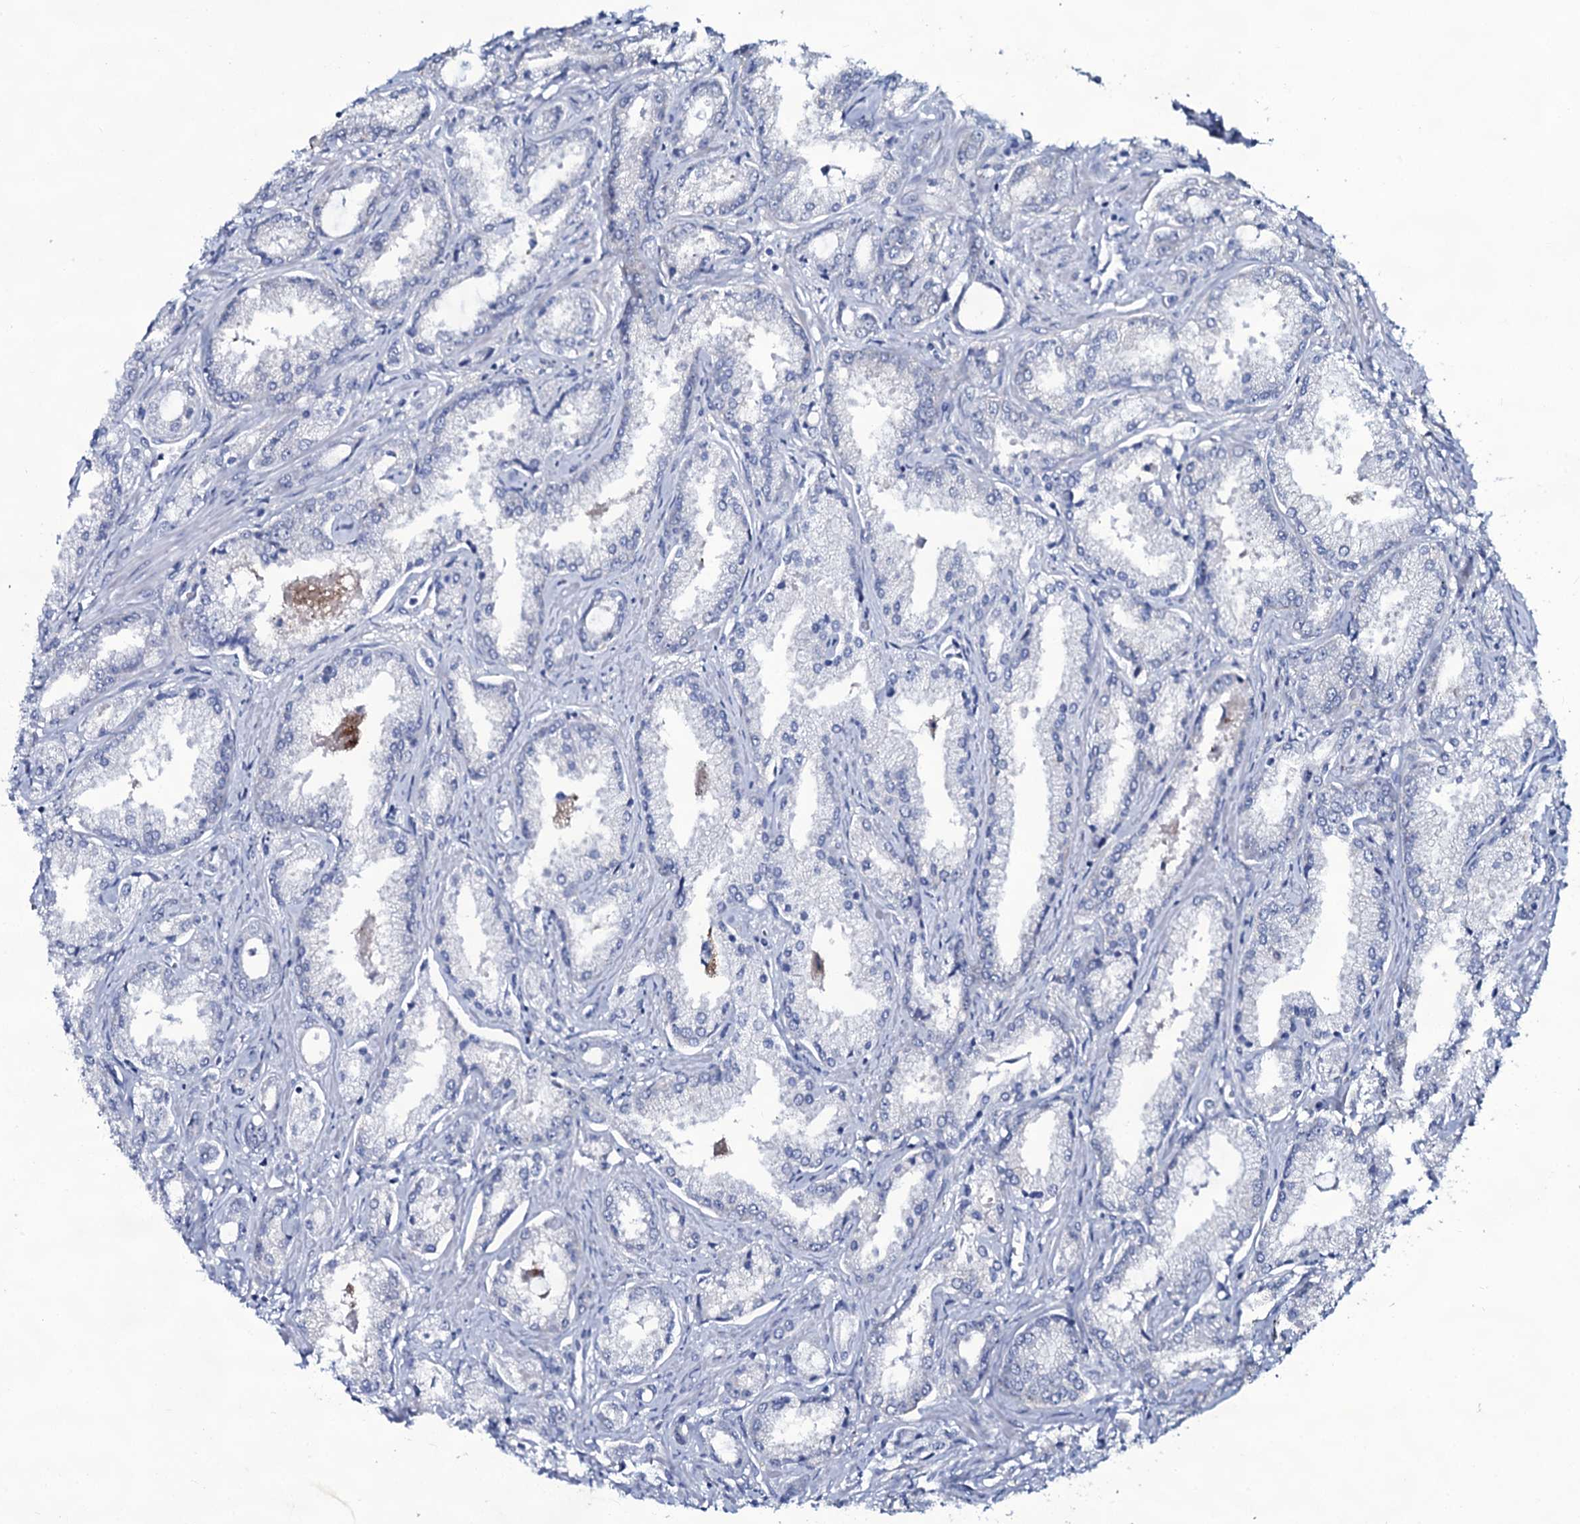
{"staining": {"intensity": "negative", "quantity": "none", "location": "none"}, "tissue": "prostate cancer", "cell_type": "Tumor cells", "image_type": "cancer", "snomed": [{"axis": "morphology", "description": "Adenocarcinoma, Low grade"}, {"axis": "topography", "description": "Prostate"}], "caption": "This is an immunohistochemistry (IHC) micrograph of prostate cancer. There is no expression in tumor cells.", "gene": "SLC4A7", "patient": {"sex": "male", "age": 68}}